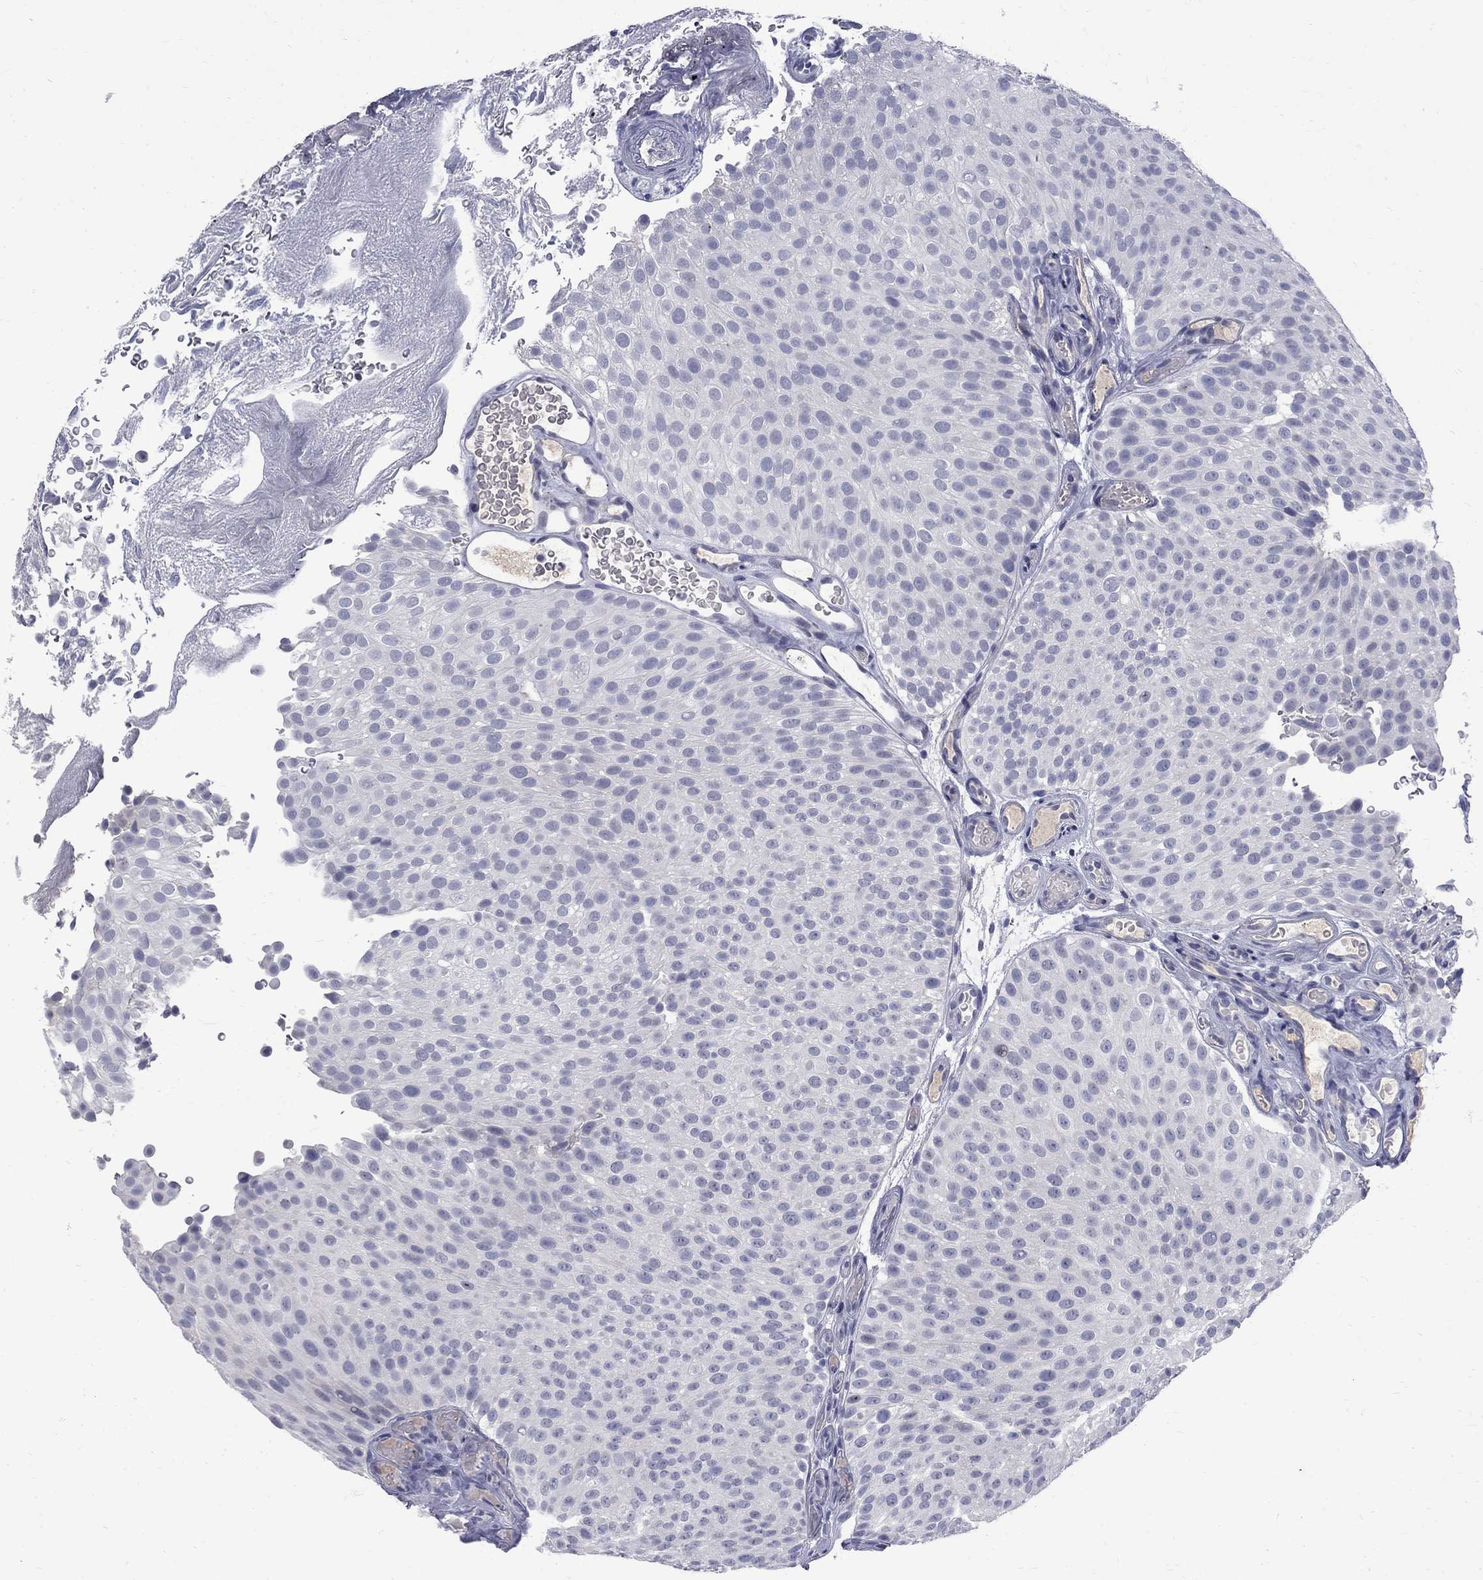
{"staining": {"intensity": "negative", "quantity": "none", "location": "none"}, "tissue": "urothelial cancer", "cell_type": "Tumor cells", "image_type": "cancer", "snomed": [{"axis": "morphology", "description": "Urothelial carcinoma, Low grade"}, {"axis": "topography", "description": "Urinary bladder"}], "caption": "A micrograph of human urothelial cancer is negative for staining in tumor cells. (Stains: DAB immunohistochemistry with hematoxylin counter stain, Microscopy: brightfield microscopy at high magnification).", "gene": "CTNND2", "patient": {"sex": "male", "age": 78}}